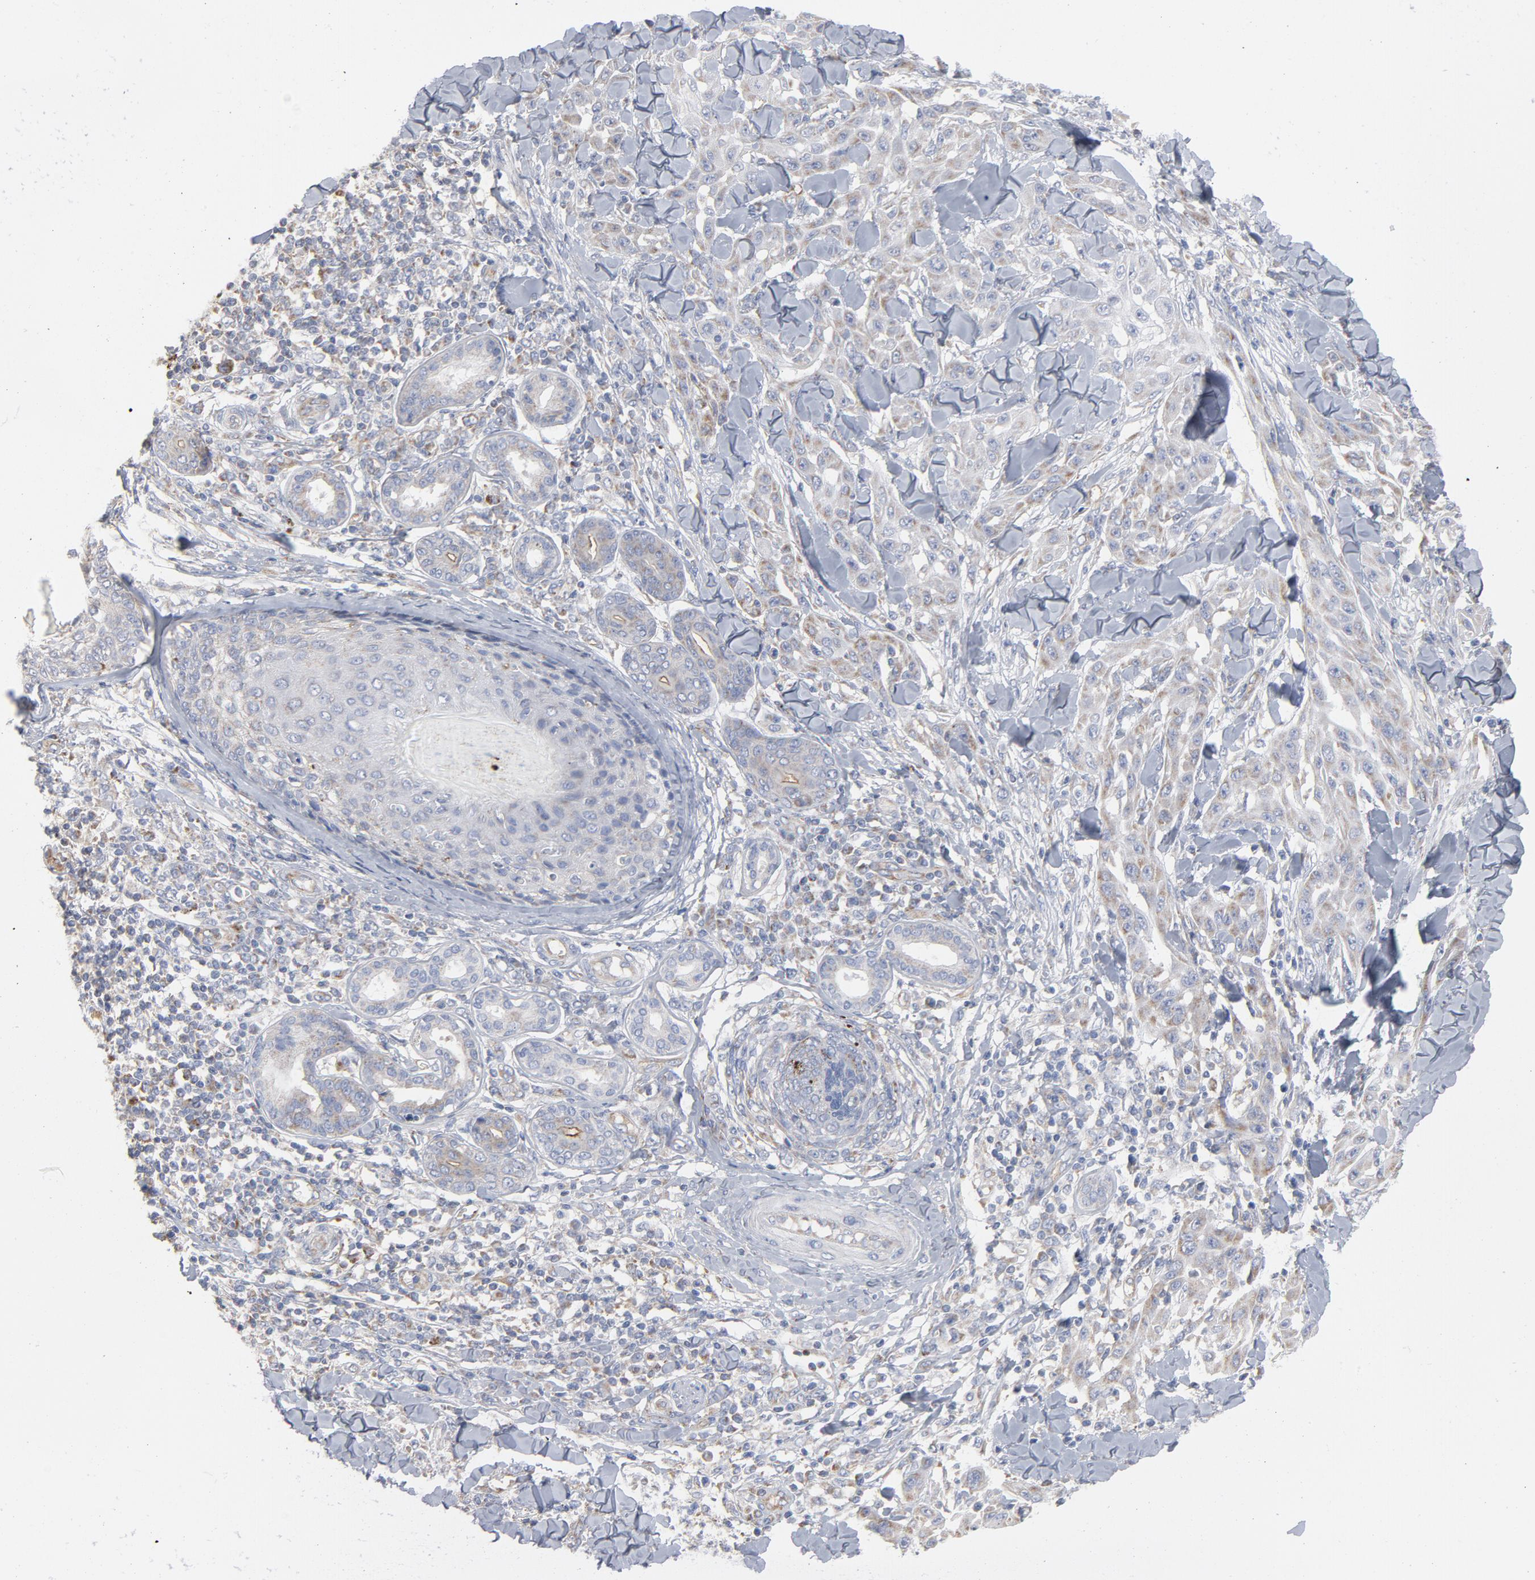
{"staining": {"intensity": "weak", "quantity": "<25%", "location": "cytoplasmic/membranous"}, "tissue": "skin cancer", "cell_type": "Tumor cells", "image_type": "cancer", "snomed": [{"axis": "morphology", "description": "Squamous cell carcinoma, NOS"}, {"axis": "topography", "description": "Skin"}], "caption": "Immunohistochemistry of skin cancer displays no expression in tumor cells.", "gene": "OXA1L", "patient": {"sex": "male", "age": 24}}